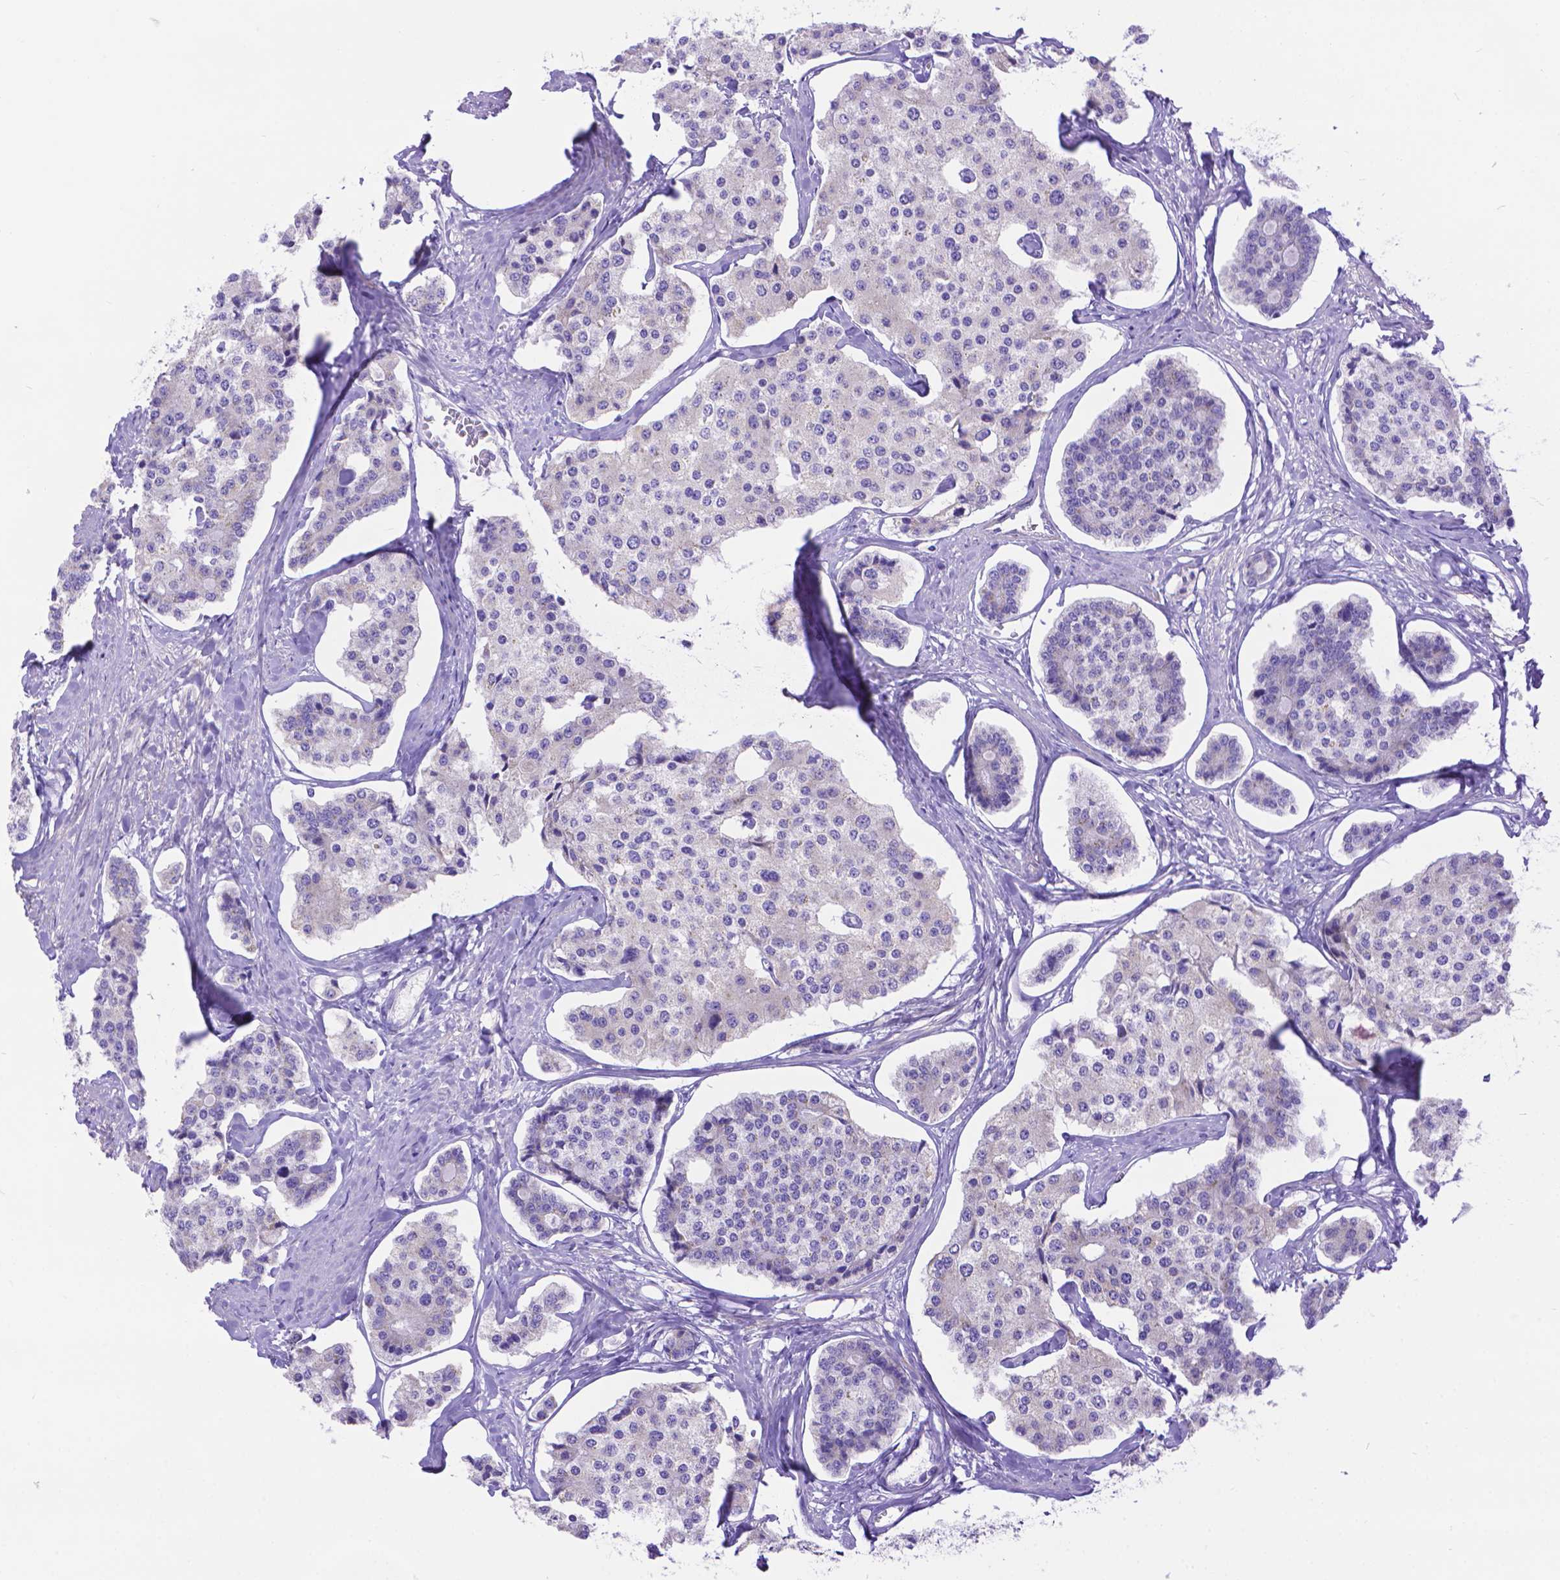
{"staining": {"intensity": "negative", "quantity": "none", "location": "none"}, "tissue": "carcinoid", "cell_type": "Tumor cells", "image_type": "cancer", "snomed": [{"axis": "morphology", "description": "Carcinoid, malignant, NOS"}, {"axis": "topography", "description": "Small intestine"}], "caption": "Tumor cells show no significant expression in carcinoid.", "gene": "DHRS2", "patient": {"sex": "female", "age": 65}}